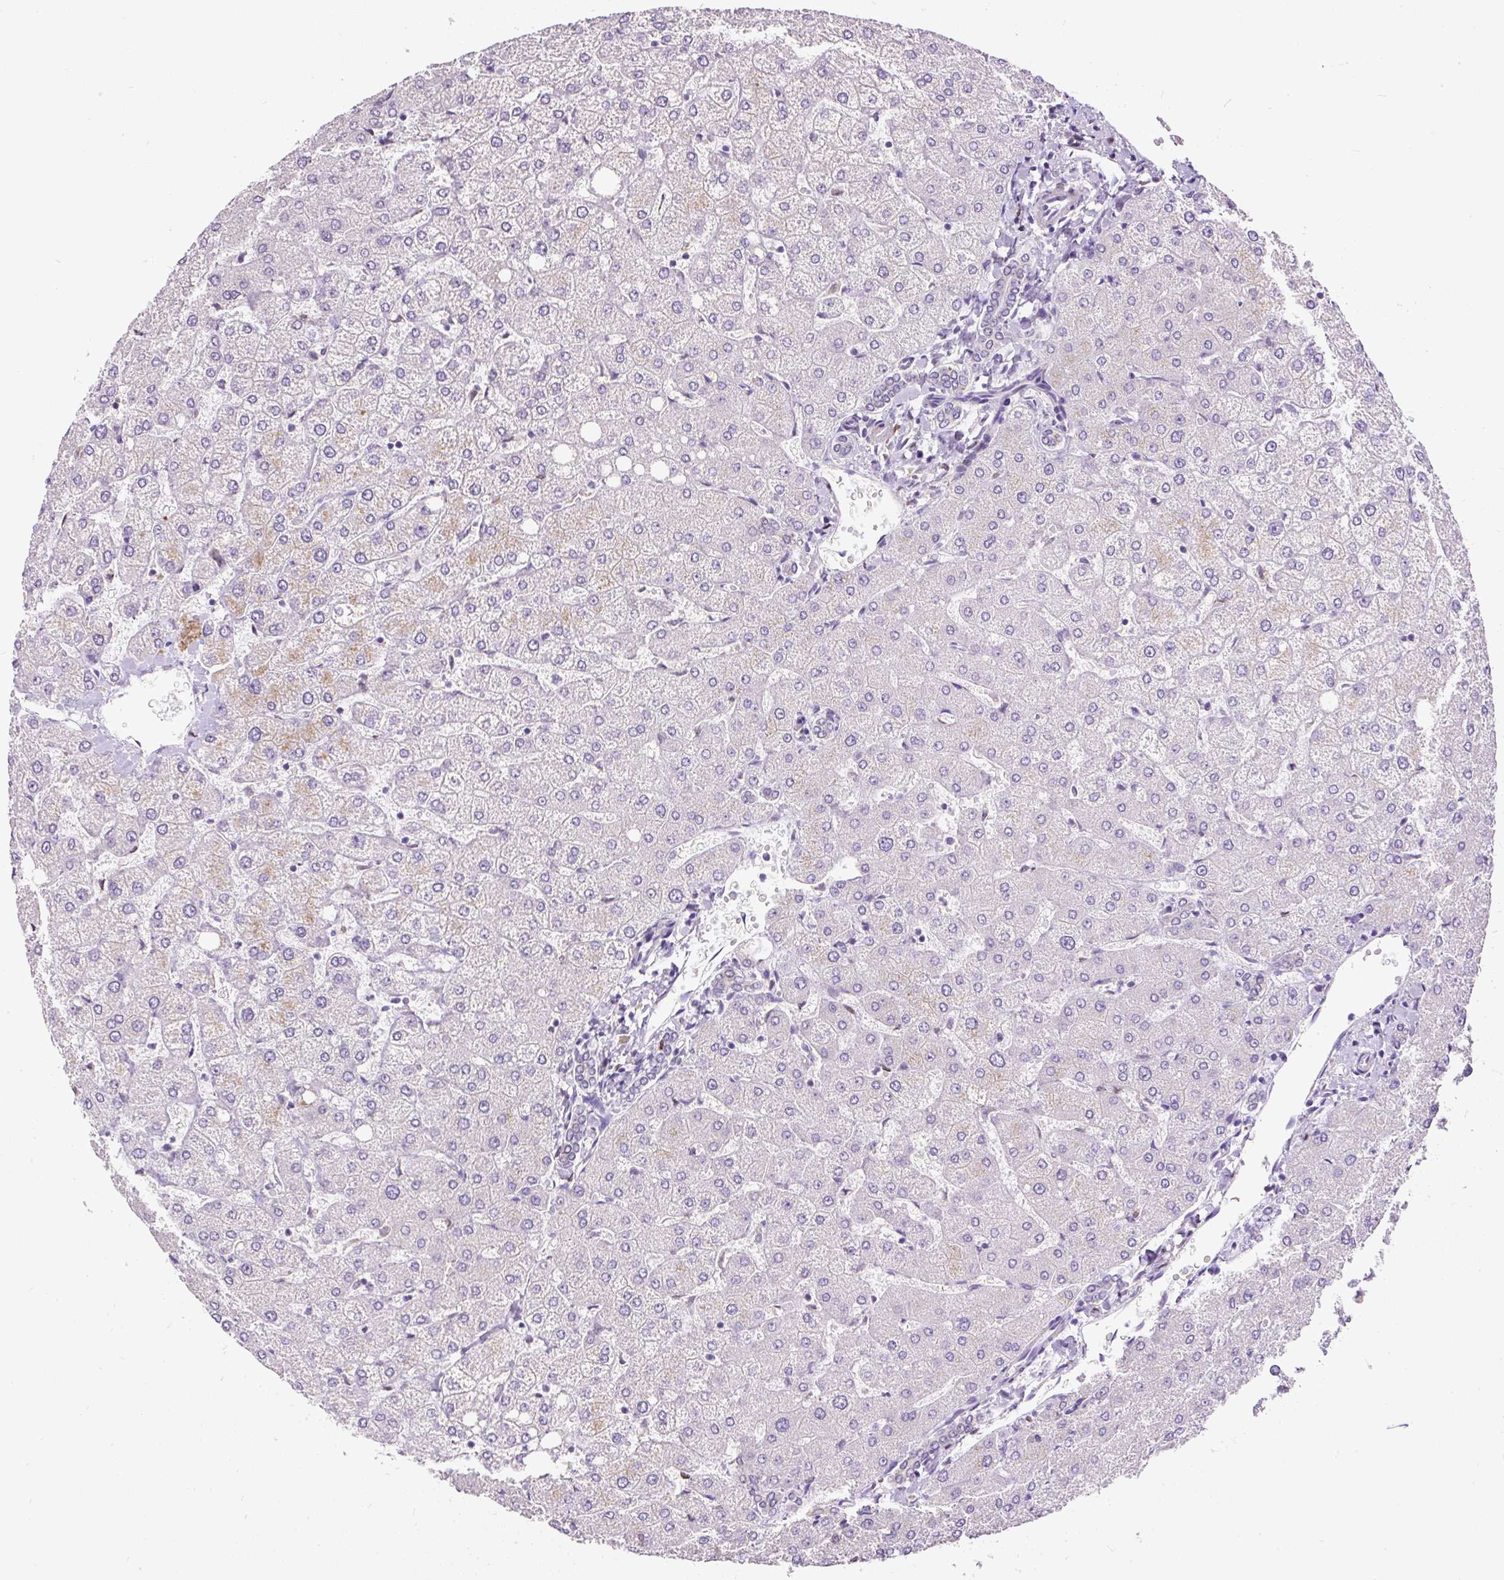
{"staining": {"intensity": "negative", "quantity": "none", "location": "none"}, "tissue": "liver", "cell_type": "Cholangiocytes", "image_type": "normal", "snomed": [{"axis": "morphology", "description": "Normal tissue, NOS"}, {"axis": "topography", "description": "Liver"}], "caption": "Liver was stained to show a protein in brown. There is no significant expression in cholangiocytes. The staining is performed using DAB brown chromogen with nuclei counter-stained in using hematoxylin.", "gene": "GBX1", "patient": {"sex": "female", "age": 54}}